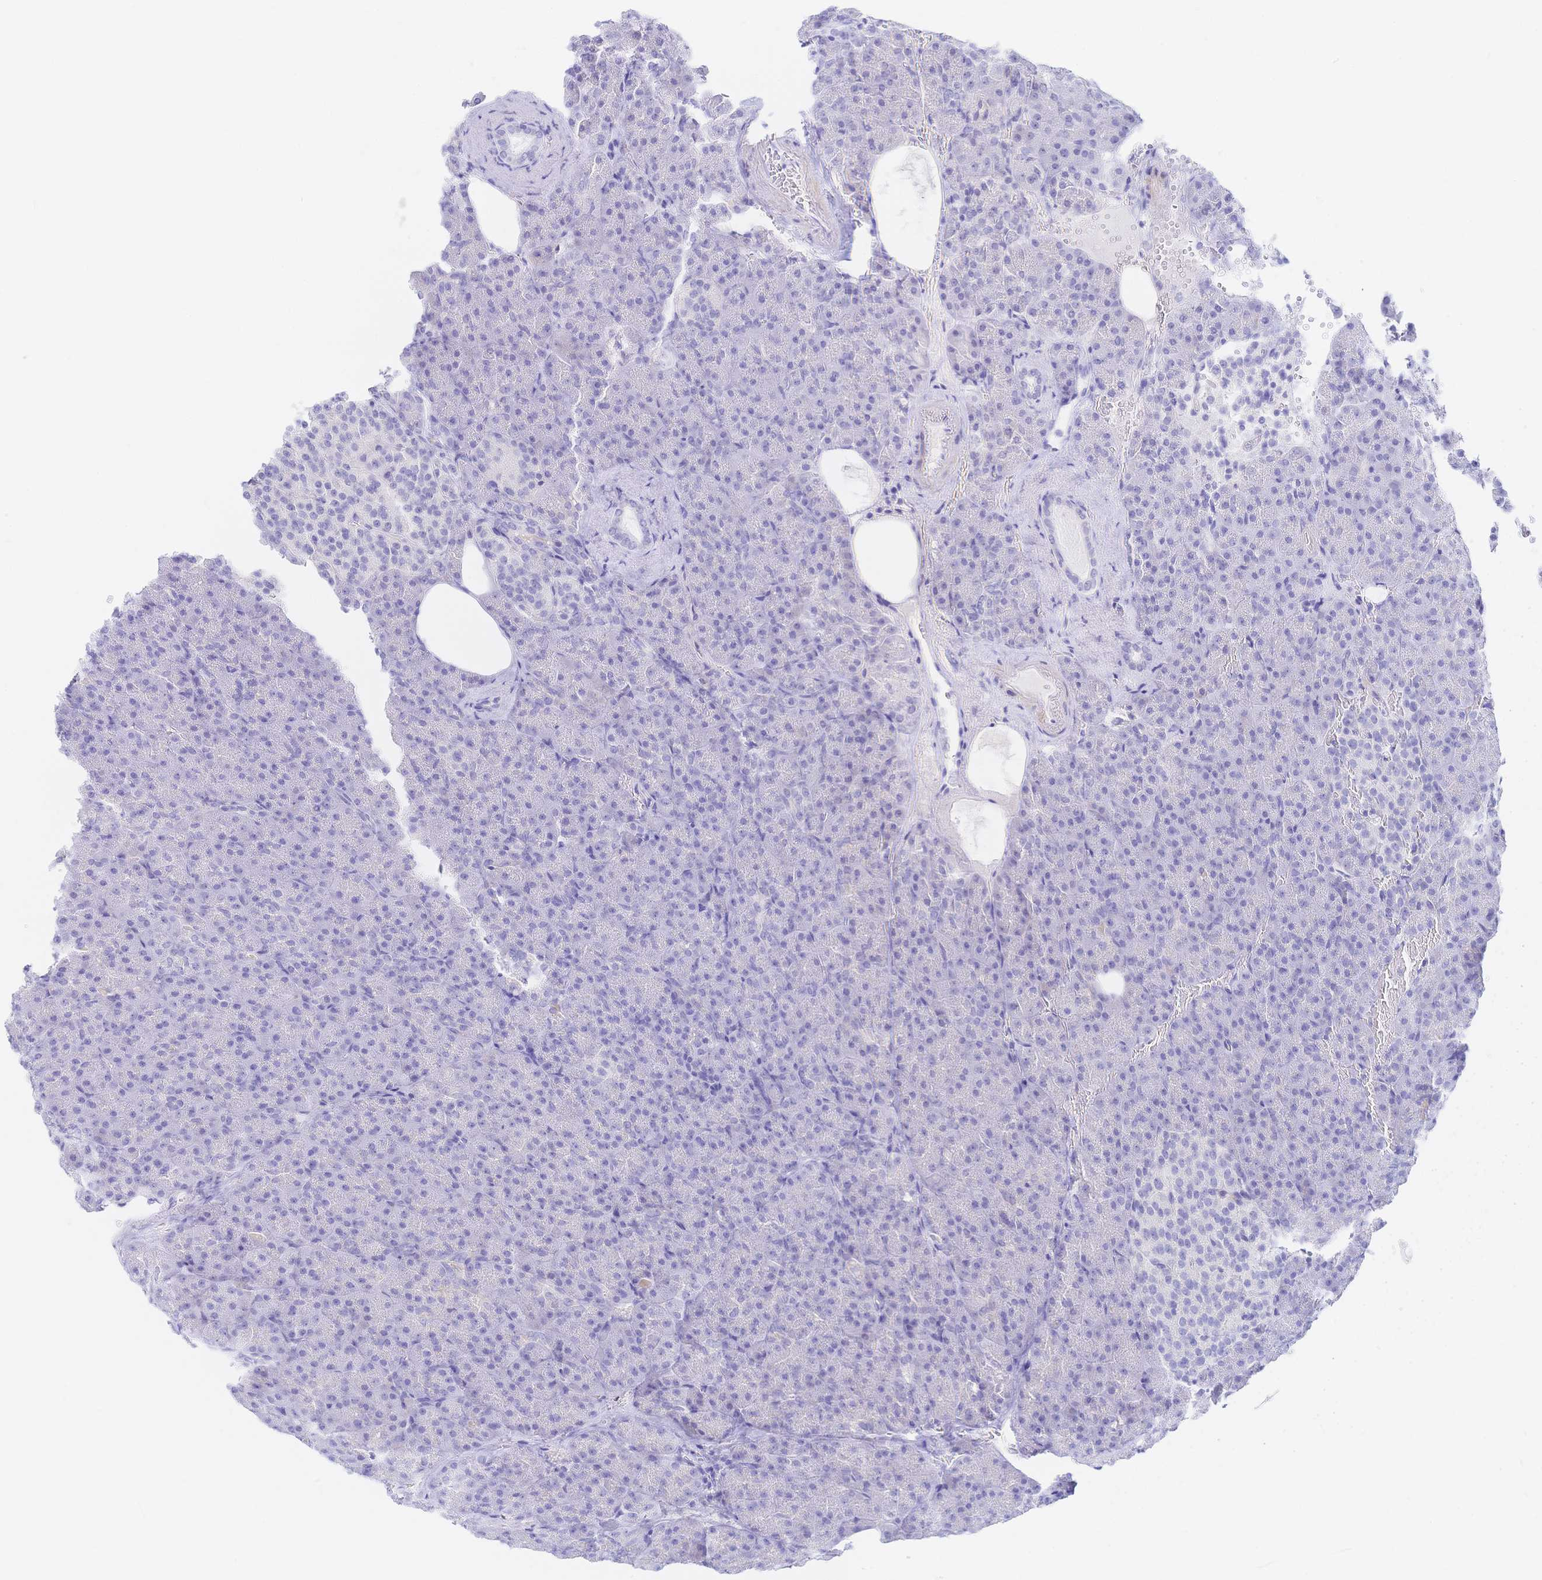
{"staining": {"intensity": "negative", "quantity": "none", "location": "none"}, "tissue": "pancreas", "cell_type": "Exocrine glandular cells", "image_type": "normal", "snomed": [{"axis": "morphology", "description": "Normal tissue, NOS"}, {"axis": "topography", "description": "Pancreas"}], "caption": "This is a micrograph of immunohistochemistry staining of benign pancreas, which shows no positivity in exocrine glandular cells. (Brightfield microscopy of DAB immunohistochemistry (IHC) at high magnification).", "gene": "KCNH6", "patient": {"sex": "female", "age": 74}}